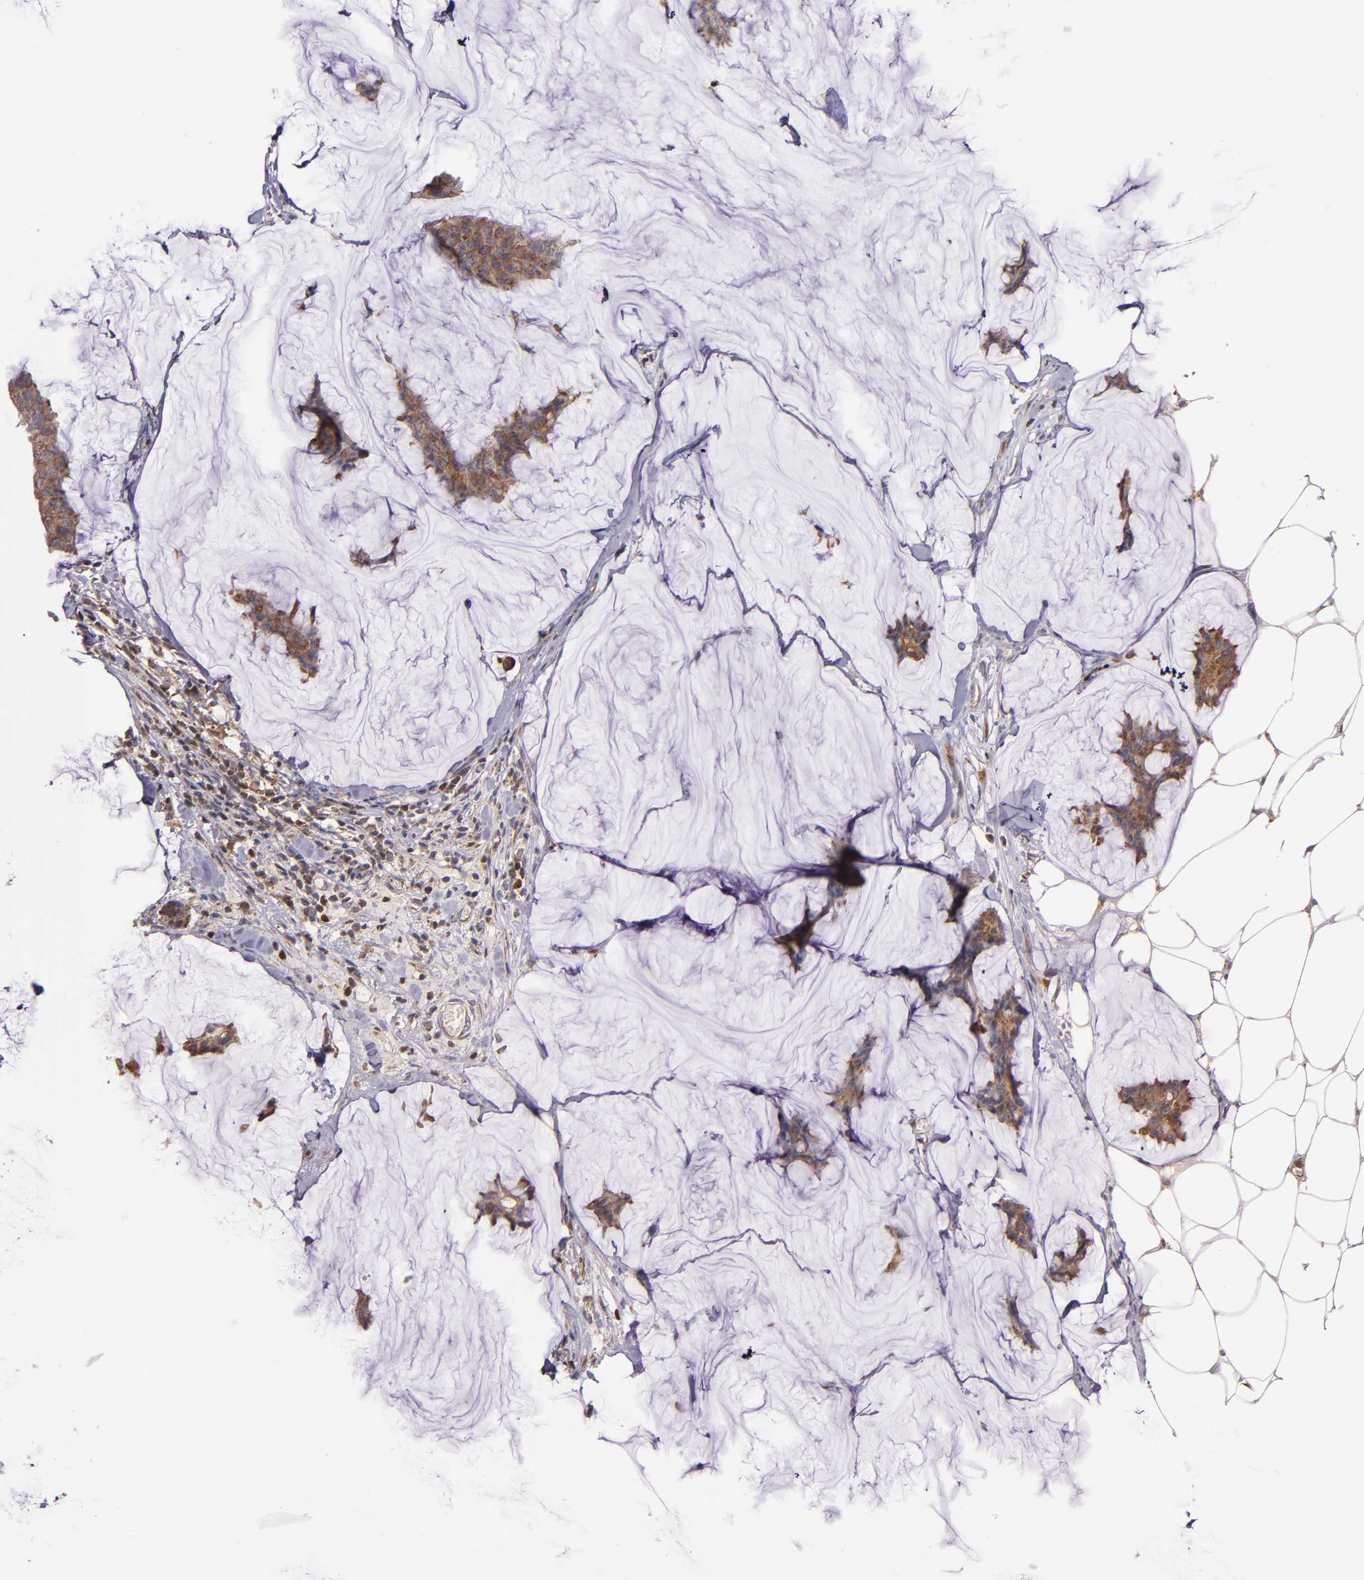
{"staining": {"intensity": "moderate", "quantity": ">75%", "location": "cytoplasmic/membranous"}, "tissue": "breast cancer", "cell_type": "Tumor cells", "image_type": "cancer", "snomed": [{"axis": "morphology", "description": "Duct carcinoma"}, {"axis": "topography", "description": "Breast"}], "caption": "This micrograph reveals immunohistochemistry staining of breast cancer (infiltrating ductal carcinoma), with medium moderate cytoplasmic/membranous staining in about >75% of tumor cells.", "gene": "EIF4ENIF1", "patient": {"sex": "female", "age": 93}}